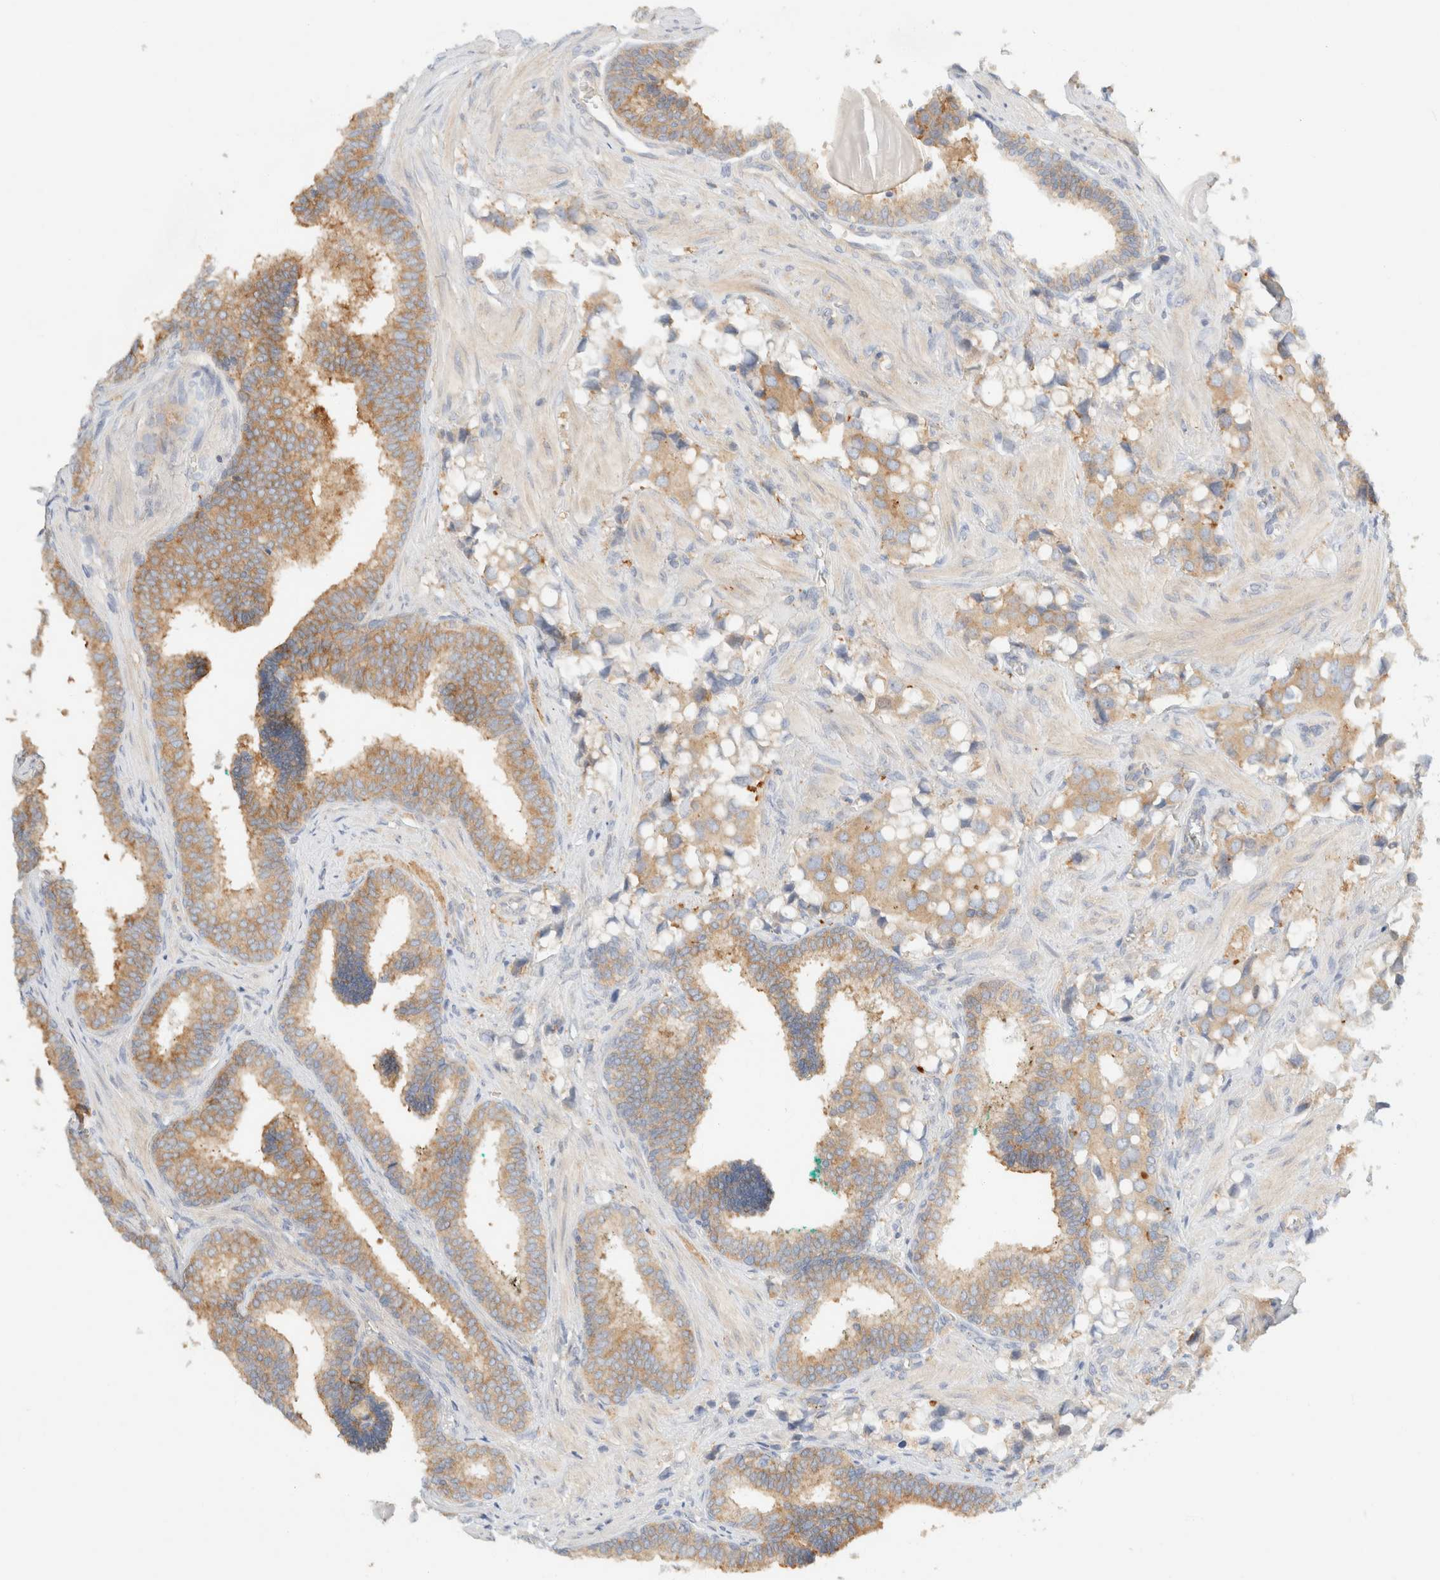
{"staining": {"intensity": "moderate", "quantity": ">75%", "location": "cytoplasmic/membranous"}, "tissue": "prostate cancer", "cell_type": "Tumor cells", "image_type": "cancer", "snomed": [{"axis": "morphology", "description": "Adenocarcinoma, High grade"}, {"axis": "topography", "description": "Prostate"}], "caption": "Immunohistochemical staining of human prostate cancer (high-grade adenocarcinoma) displays medium levels of moderate cytoplasmic/membranous positivity in about >75% of tumor cells. (DAB (3,3'-diaminobenzidine) IHC with brightfield microscopy, high magnification).", "gene": "SH3GLB2", "patient": {"sex": "male", "age": 52}}